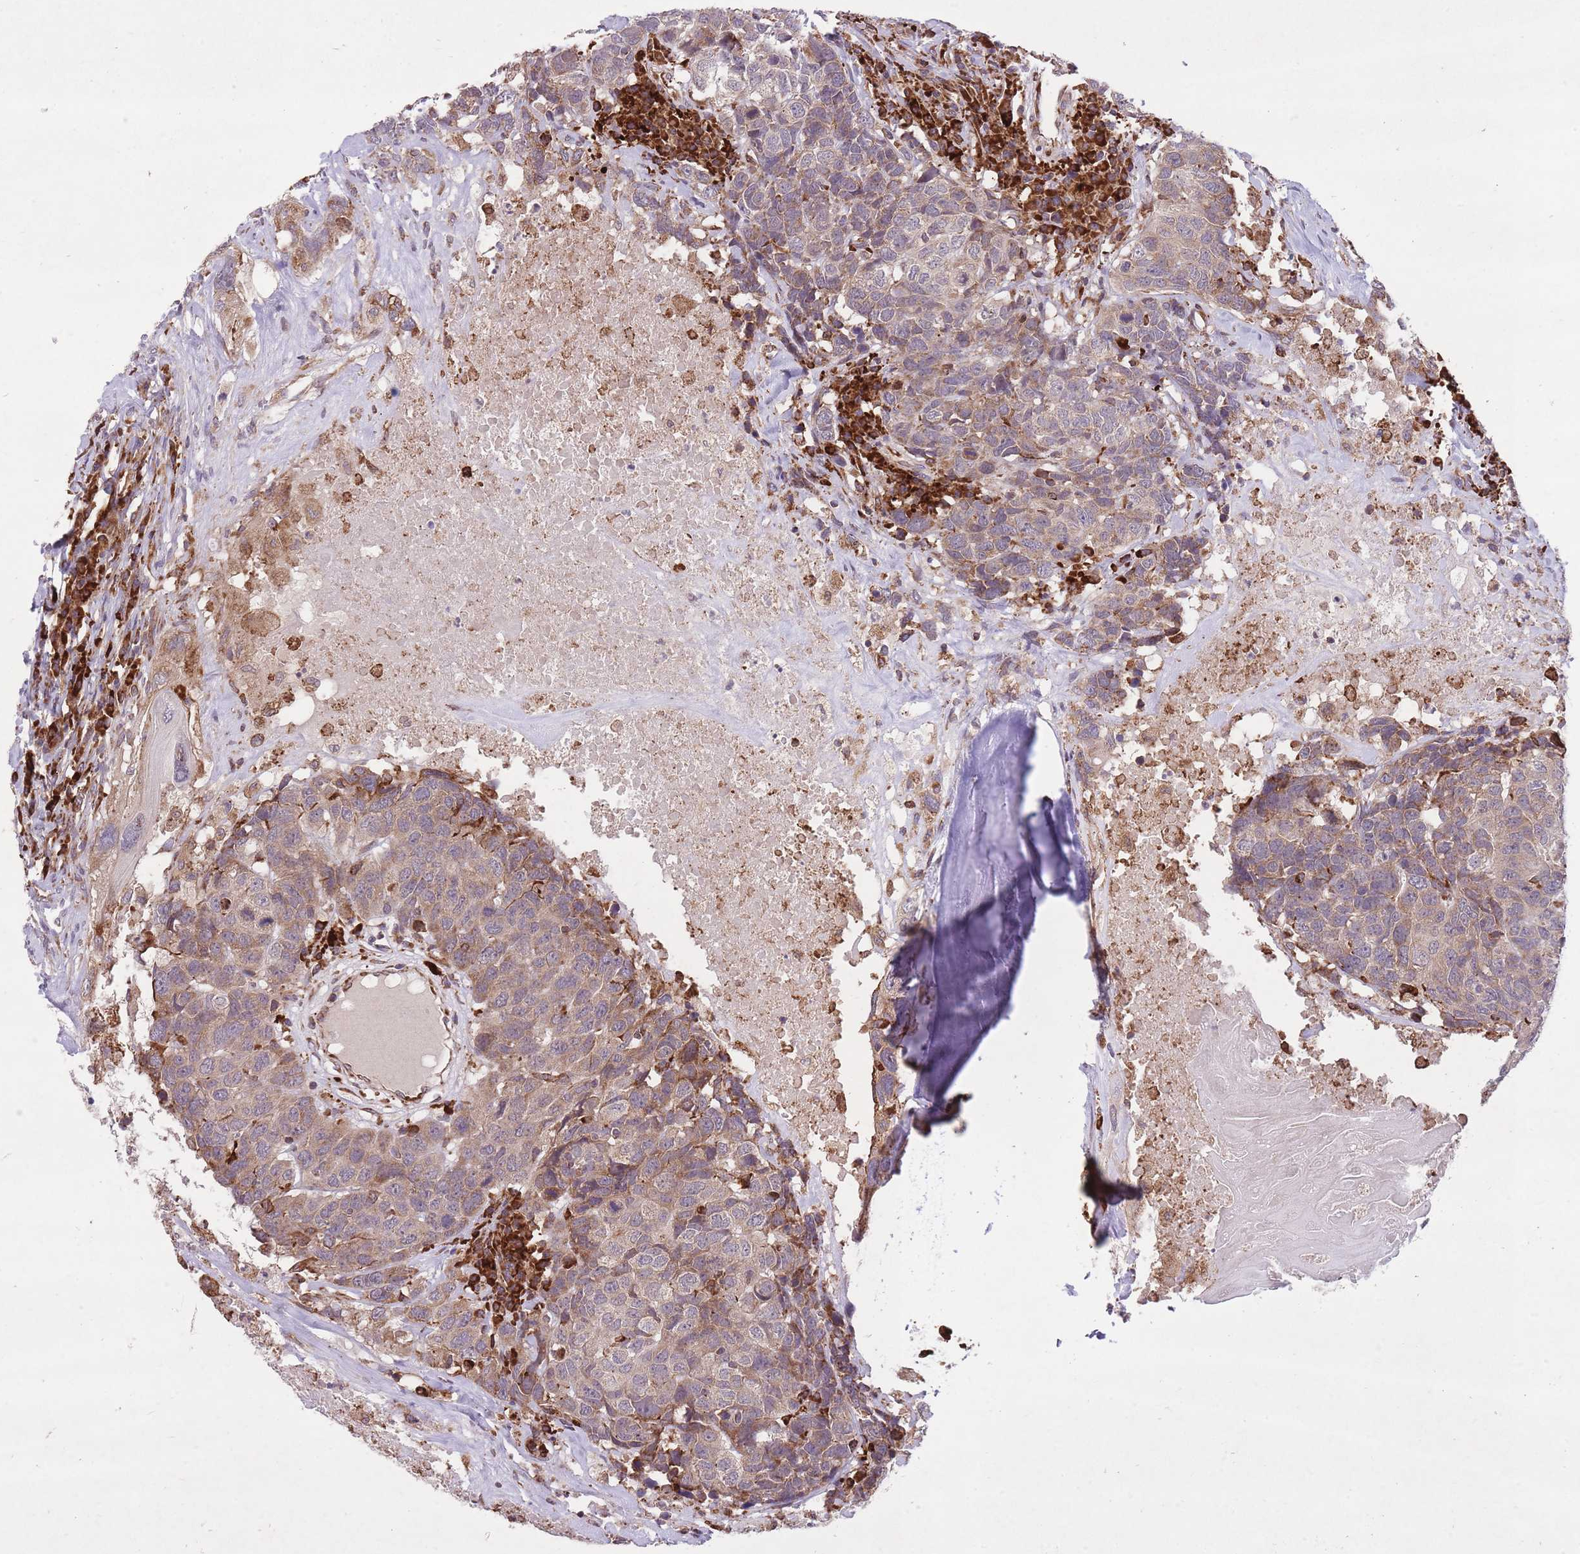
{"staining": {"intensity": "moderate", "quantity": ">75%", "location": "cytoplasmic/membranous"}, "tissue": "head and neck cancer", "cell_type": "Tumor cells", "image_type": "cancer", "snomed": [{"axis": "morphology", "description": "Squamous cell carcinoma, NOS"}, {"axis": "topography", "description": "Head-Neck"}], "caption": "This is an image of immunohistochemistry (IHC) staining of head and neck squamous cell carcinoma, which shows moderate positivity in the cytoplasmic/membranous of tumor cells.", "gene": "TTLL3", "patient": {"sex": "male", "age": 66}}